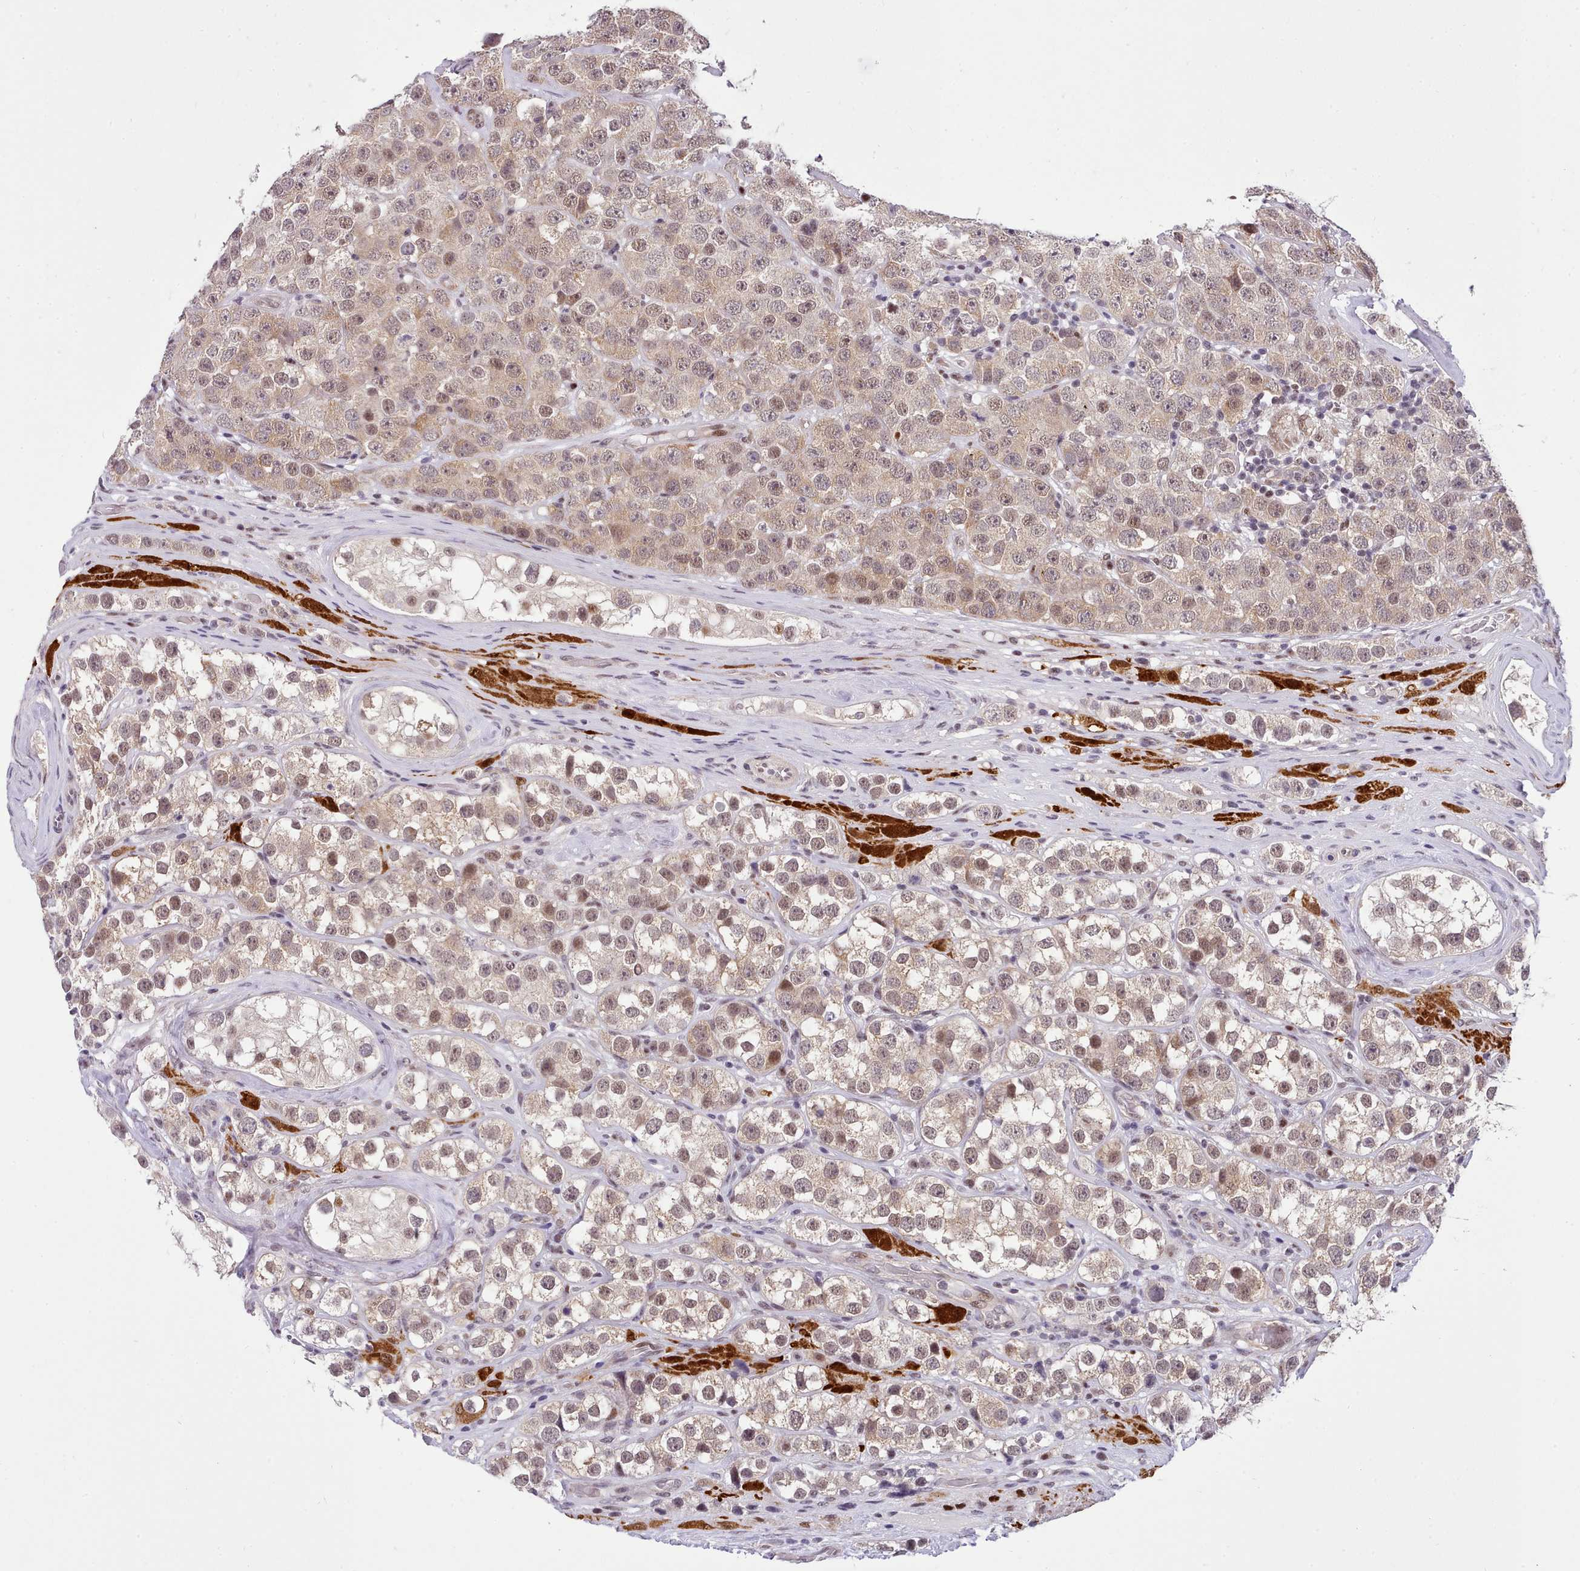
{"staining": {"intensity": "weak", "quantity": ">75%", "location": "cytoplasmic/membranous,nuclear"}, "tissue": "testis cancer", "cell_type": "Tumor cells", "image_type": "cancer", "snomed": [{"axis": "morphology", "description": "Seminoma, NOS"}, {"axis": "topography", "description": "Testis"}], "caption": "Protein analysis of testis cancer (seminoma) tissue reveals weak cytoplasmic/membranous and nuclear expression in approximately >75% of tumor cells.", "gene": "HOXB7", "patient": {"sex": "male", "age": 28}}